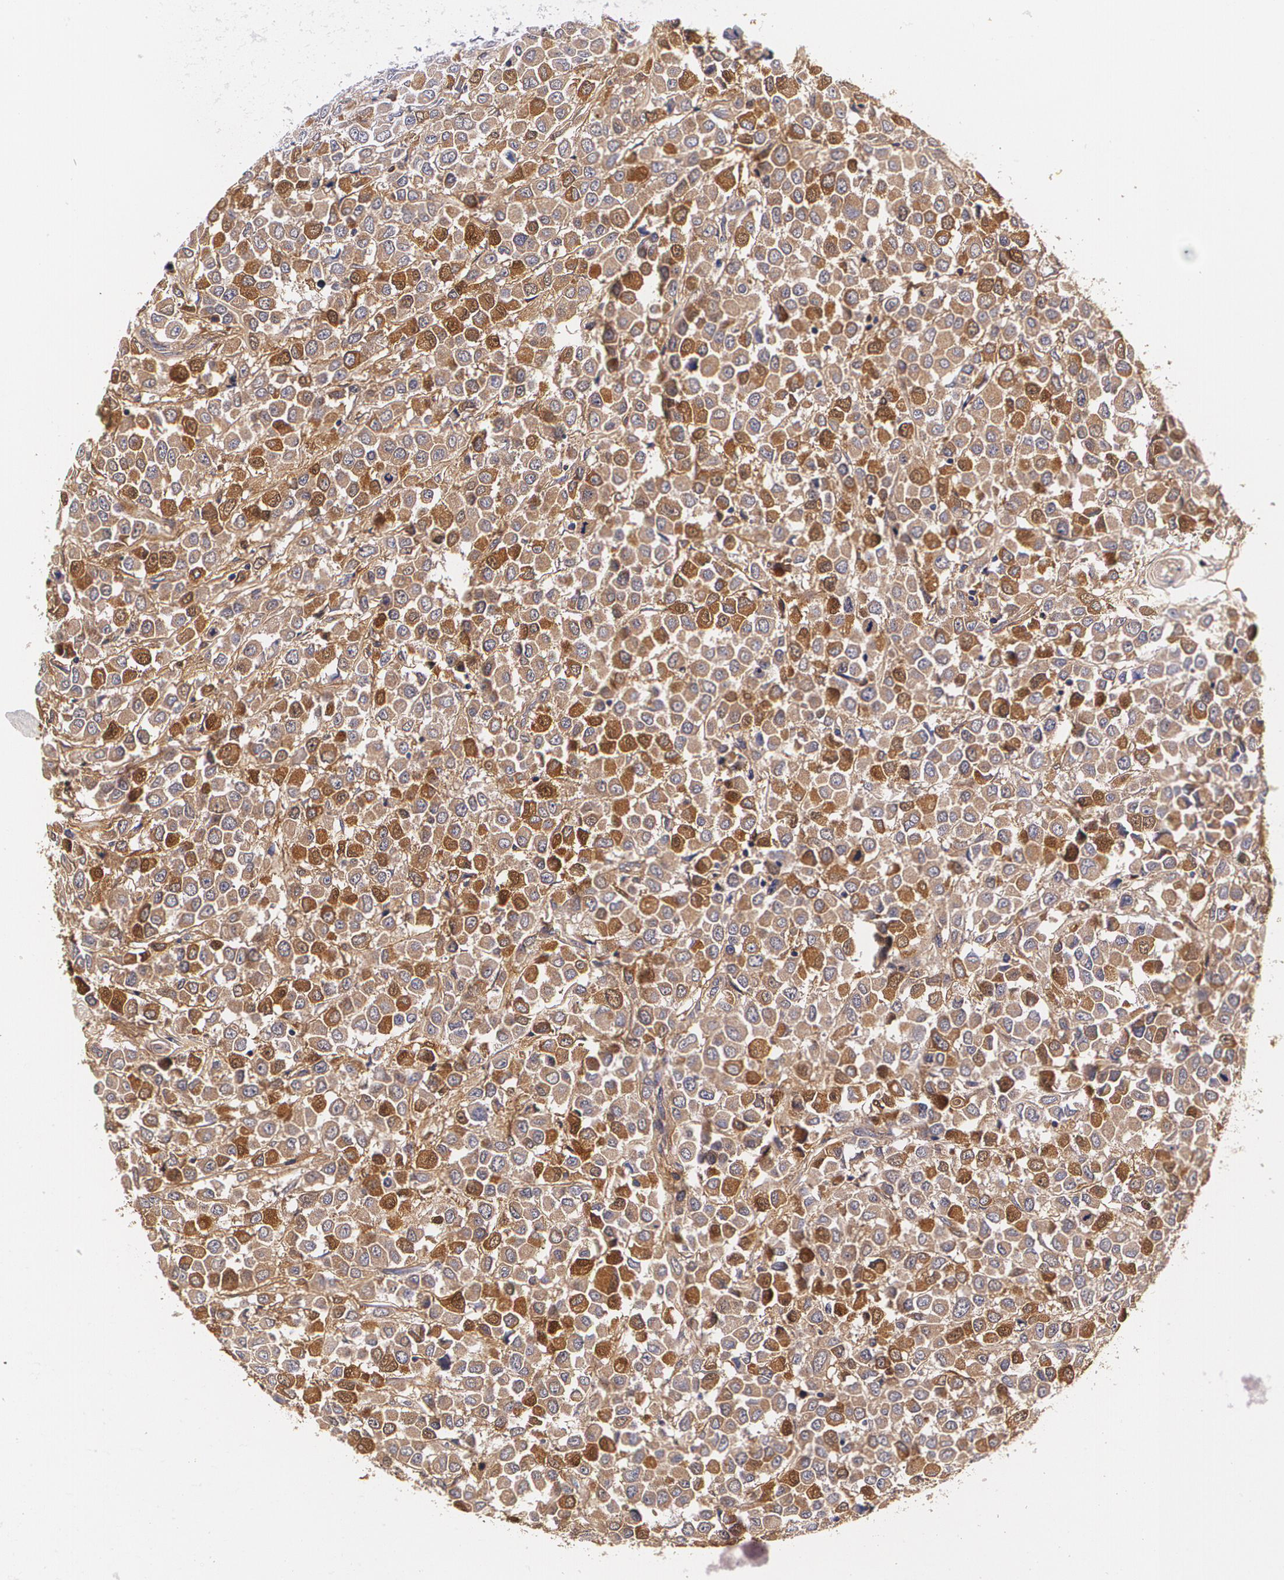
{"staining": {"intensity": "moderate", "quantity": "25%-75%", "location": "cytoplasmic/membranous"}, "tissue": "breast cancer", "cell_type": "Tumor cells", "image_type": "cancer", "snomed": [{"axis": "morphology", "description": "Duct carcinoma"}, {"axis": "topography", "description": "Breast"}], "caption": "Moderate cytoplasmic/membranous positivity is appreciated in approximately 25%-75% of tumor cells in breast cancer.", "gene": "TTR", "patient": {"sex": "female", "age": 61}}